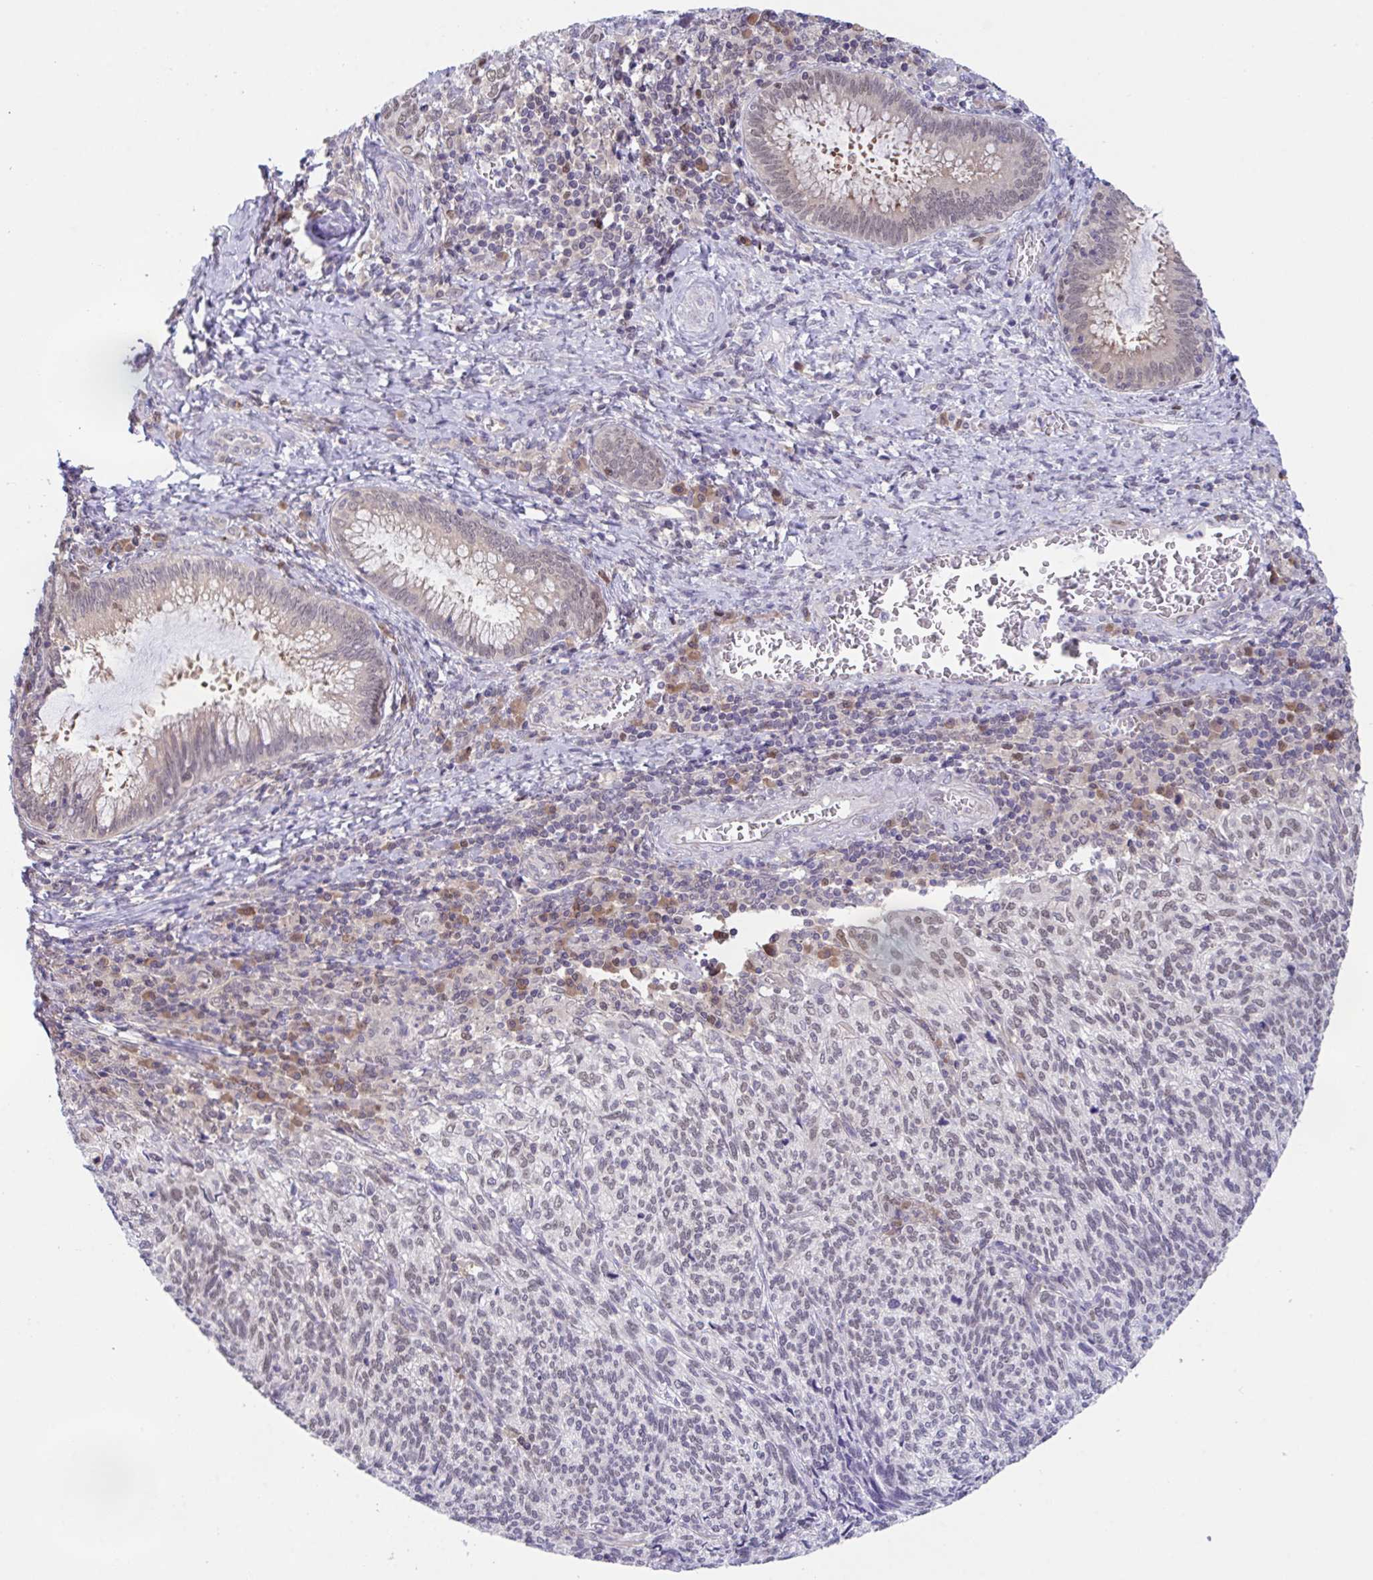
{"staining": {"intensity": "moderate", "quantity": "<25%", "location": "nuclear"}, "tissue": "cervical cancer", "cell_type": "Tumor cells", "image_type": "cancer", "snomed": [{"axis": "morphology", "description": "Squamous cell carcinoma, NOS"}, {"axis": "topography", "description": "Cervix"}], "caption": "The image demonstrates a brown stain indicating the presence of a protein in the nuclear of tumor cells in cervical squamous cell carcinoma.", "gene": "ZNF444", "patient": {"sex": "female", "age": 45}}